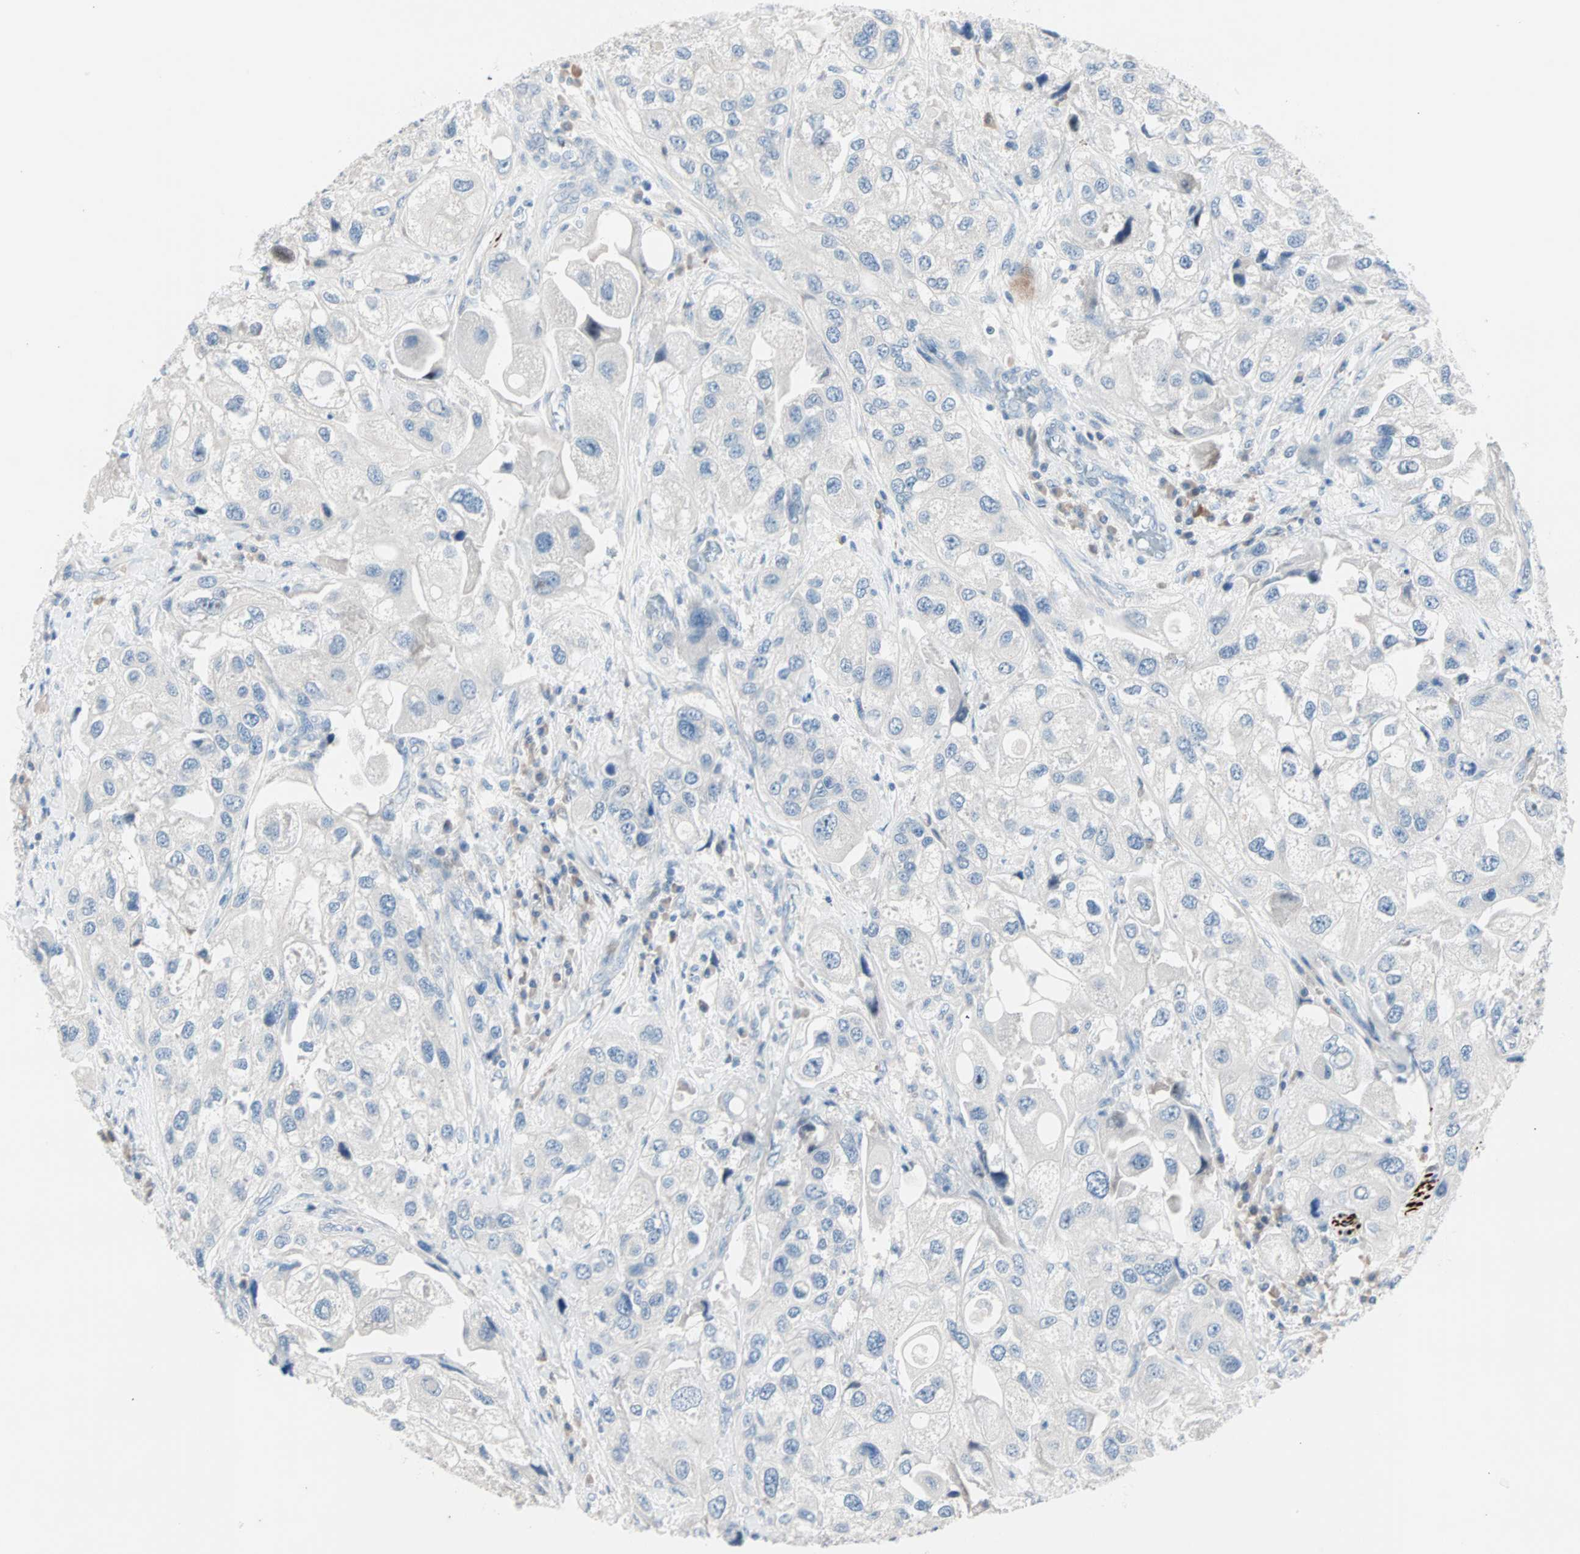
{"staining": {"intensity": "negative", "quantity": "none", "location": "none"}, "tissue": "urothelial cancer", "cell_type": "Tumor cells", "image_type": "cancer", "snomed": [{"axis": "morphology", "description": "Urothelial carcinoma, High grade"}, {"axis": "topography", "description": "Urinary bladder"}], "caption": "Tumor cells show no significant protein expression in urothelial cancer. (Stains: DAB (3,3'-diaminobenzidine) immunohistochemistry with hematoxylin counter stain, Microscopy: brightfield microscopy at high magnification).", "gene": "NEFH", "patient": {"sex": "female", "age": 64}}